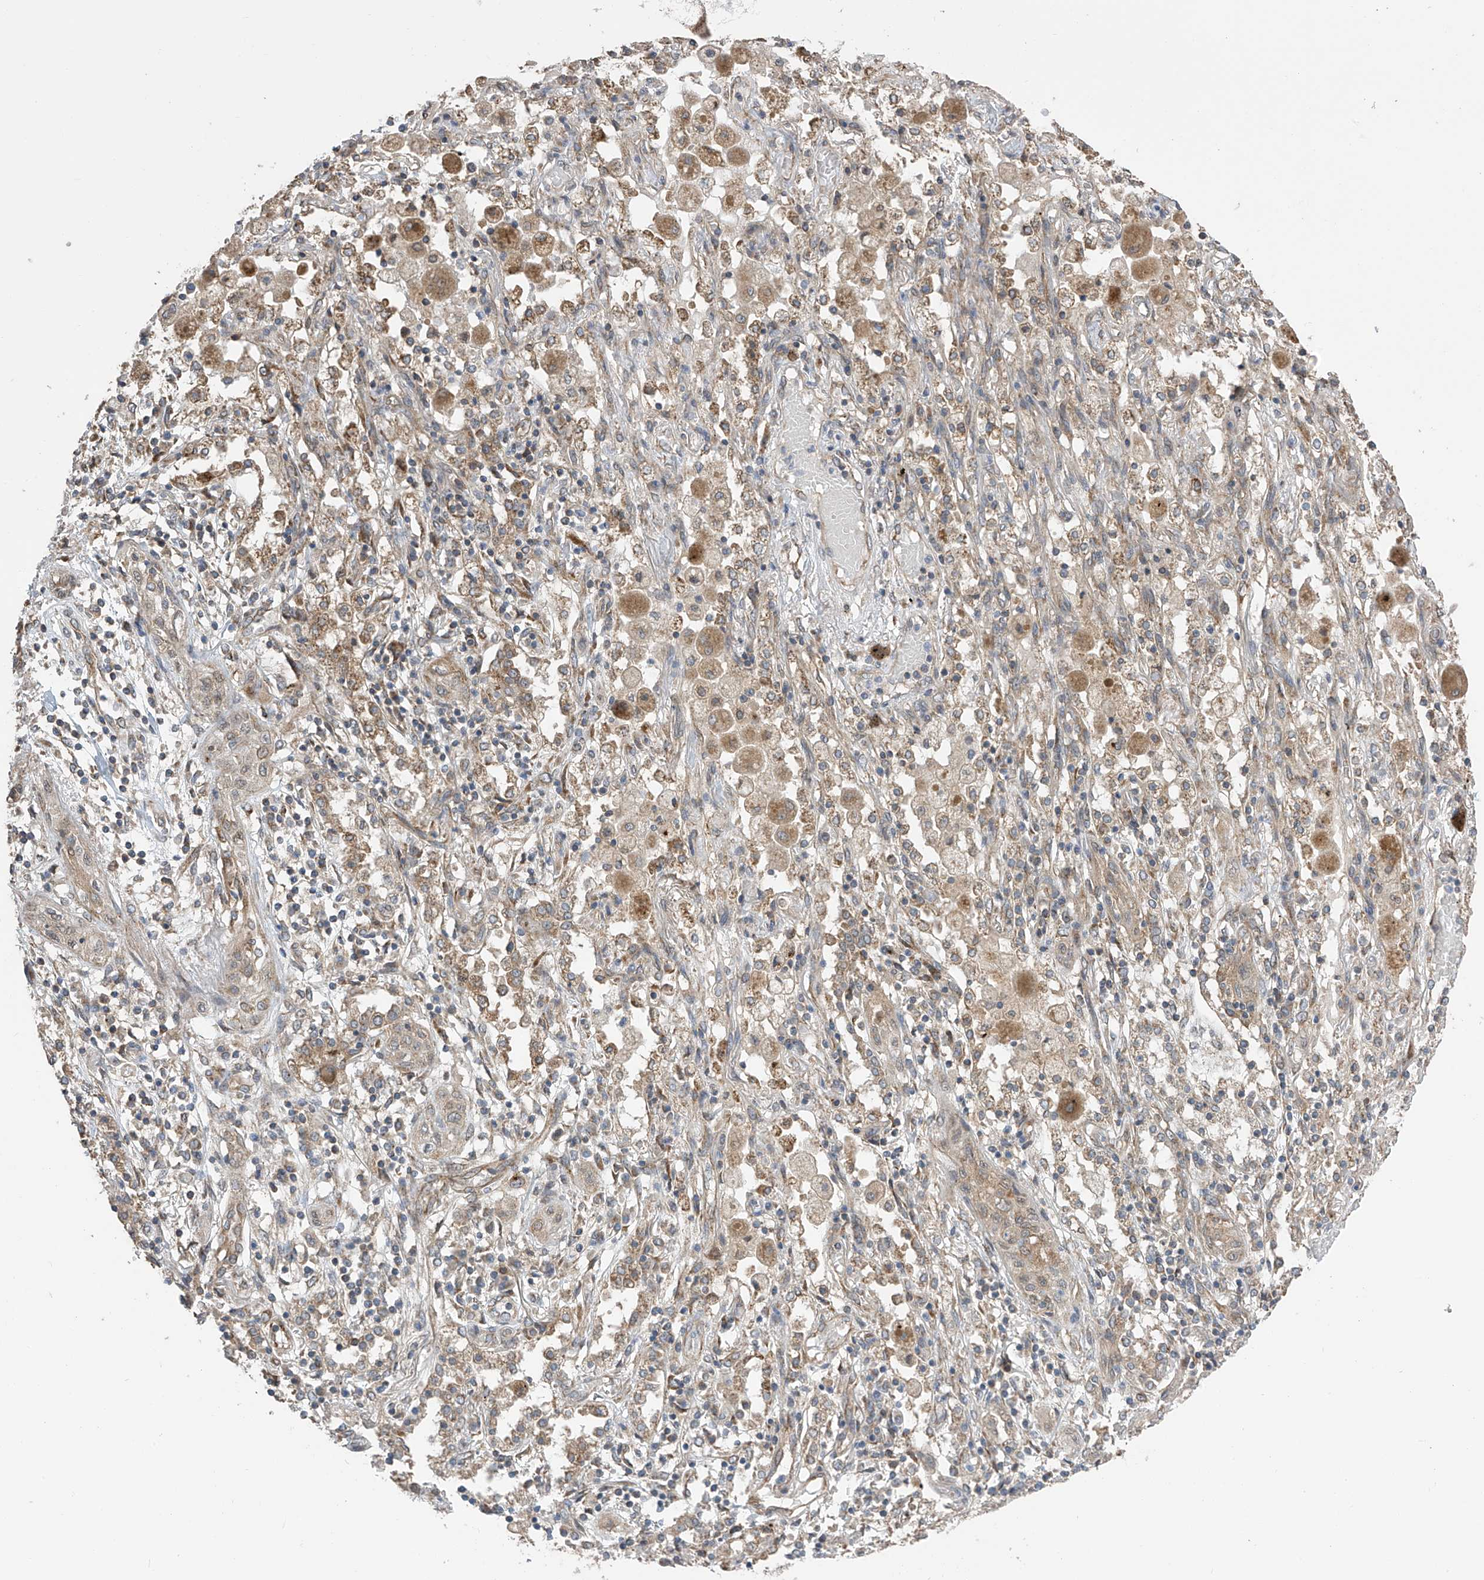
{"staining": {"intensity": "weak", "quantity": "<25%", "location": "cytoplasmic/membranous"}, "tissue": "lung cancer", "cell_type": "Tumor cells", "image_type": "cancer", "snomed": [{"axis": "morphology", "description": "Squamous cell carcinoma, NOS"}, {"axis": "topography", "description": "Lung"}], "caption": "Human squamous cell carcinoma (lung) stained for a protein using immunohistochemistry exhibits no staining in tumor cells.", "gene": "PNPT1", "patient": {"sex": "female", "age": 47}}